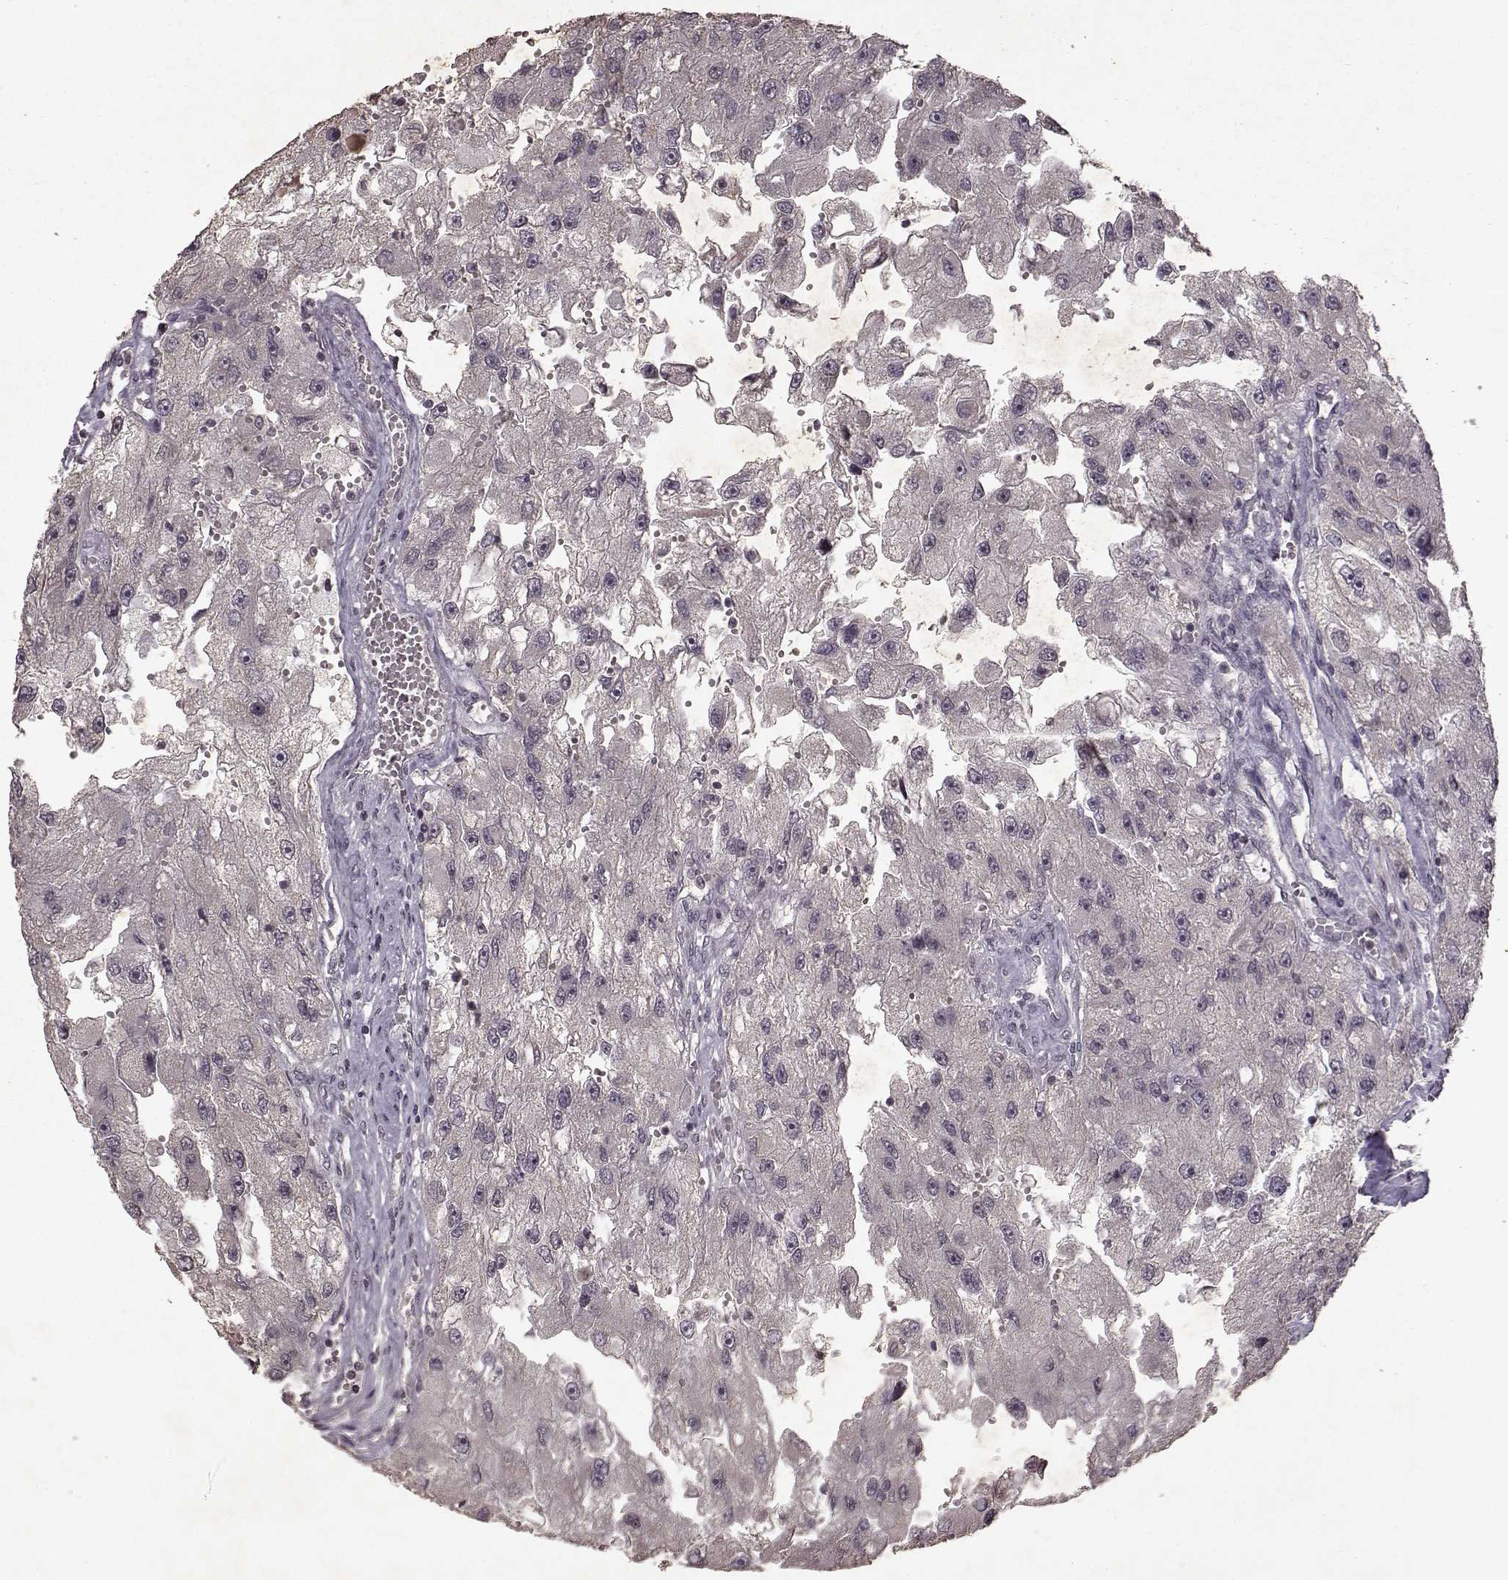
{"staining": {"intensity": "negative", "quantity": "none", "location": "none"}, "tissue": "renal cancer", "cell_type": "Tumor cells", "image_type": "cancer", "snomed": [{"axis": "morphology", "description": "Adenocarcinoma, NOS"}, {"axis": "topography", "description": "Kidney"}], "caption": "Renal cancer was stained to show a protein in brown. There is no significant positivity in tumor cells.", "gene": "LHB", "patient": {"sex": "male", "age": 63}}